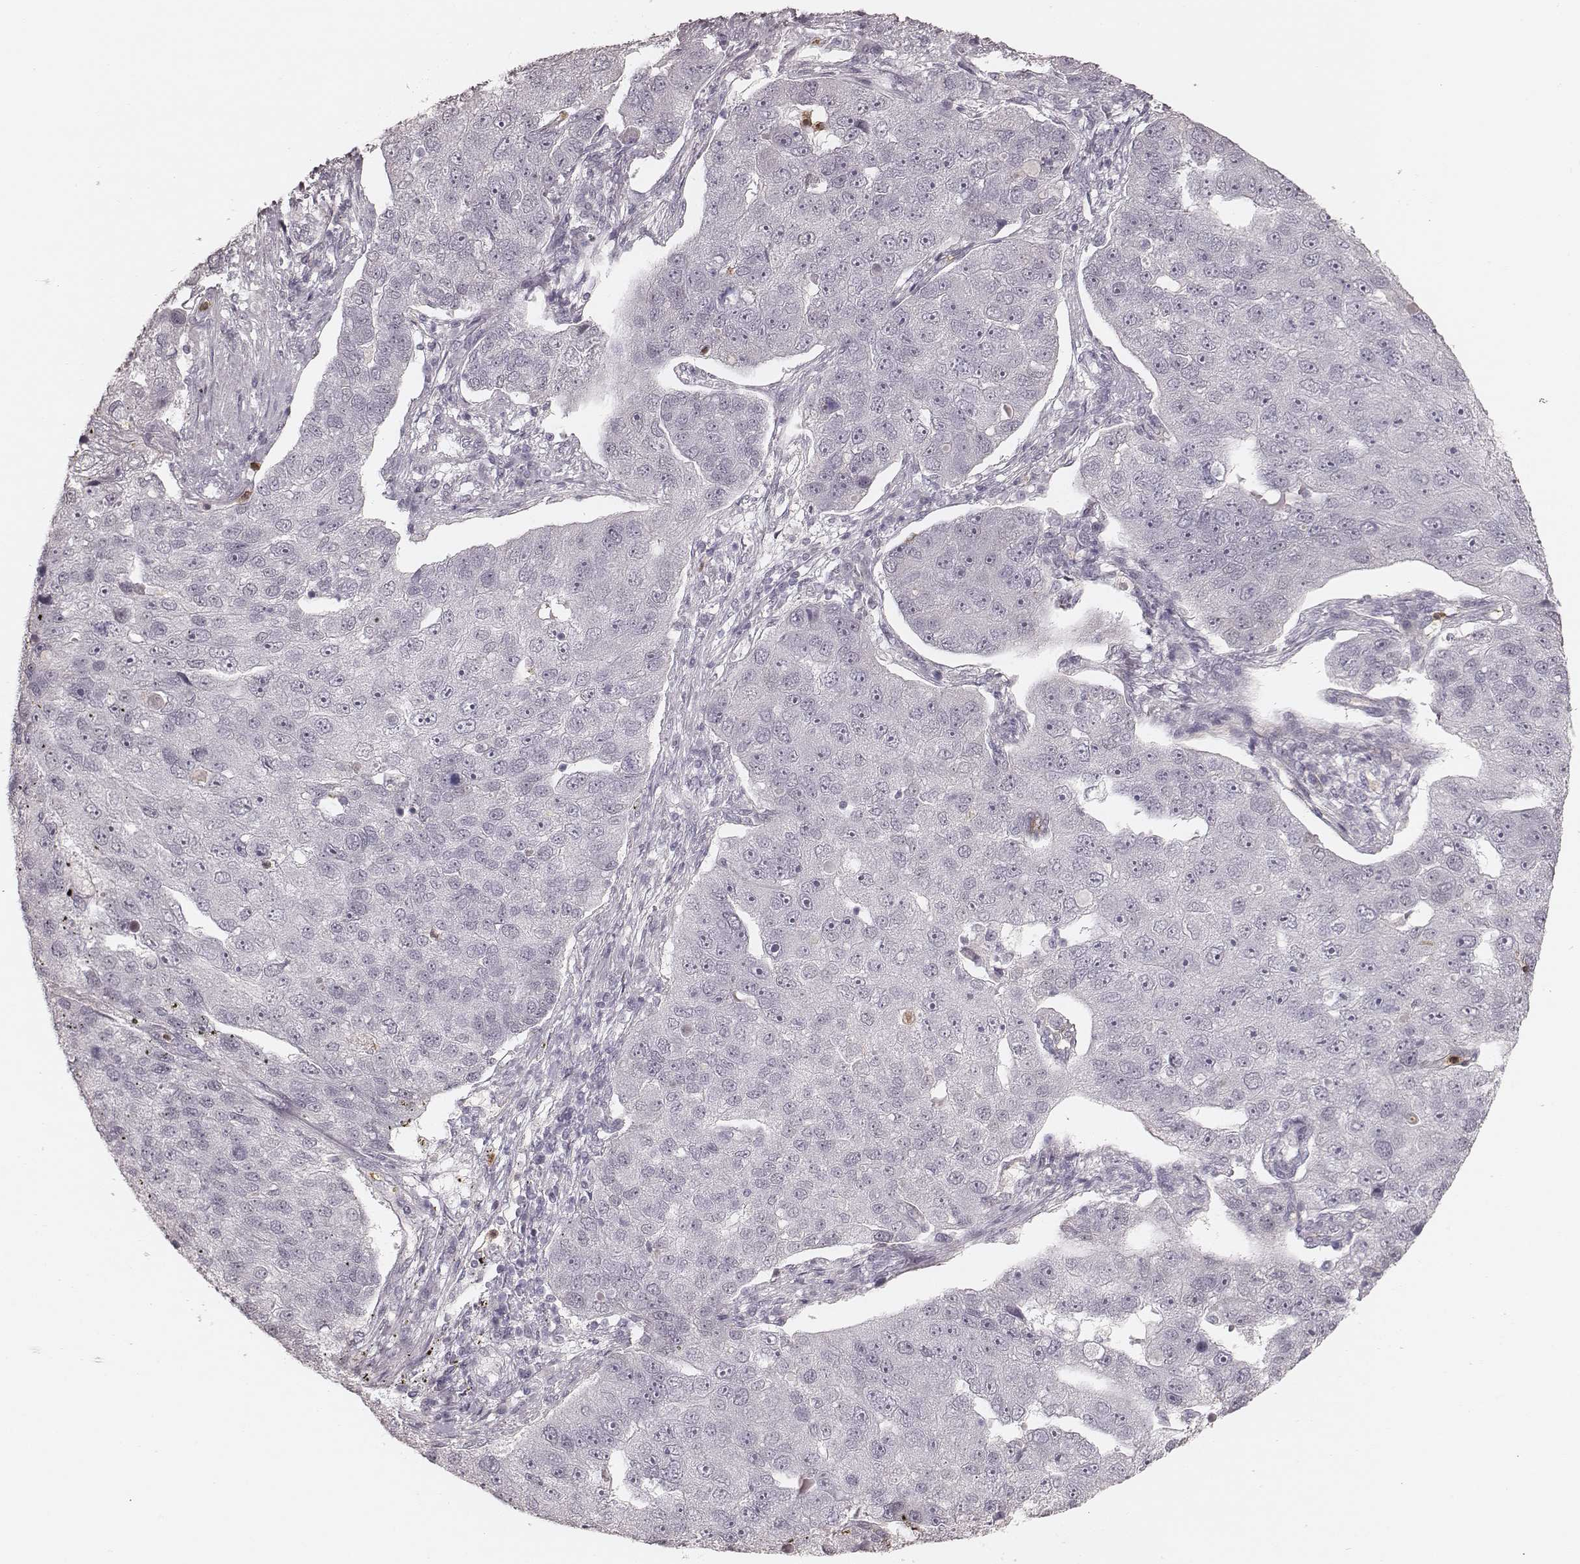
{"staining": {"intensity": "negative", "quantity": "none", "location": "none"}, "tissue": "pancreatic cancer", "cell_type": "Tumor cells", "image_type": "cancer", "snomed": [{"axis": "morphology", "description": "Adenocarcinoma, NOS"}, {"axis": "topography", "description": "Pancreas"}], "caption": "An image of pancreatic cancer (adenocarcinoma) stained for a protein exhibits no brown staining in tumor cells. (DAB (3,3'-diaminobenzidine) immunohistochemistry (IHC), high magnification).", "gene": "KITLG", "patient": {"sex": "female", "age": 61}}